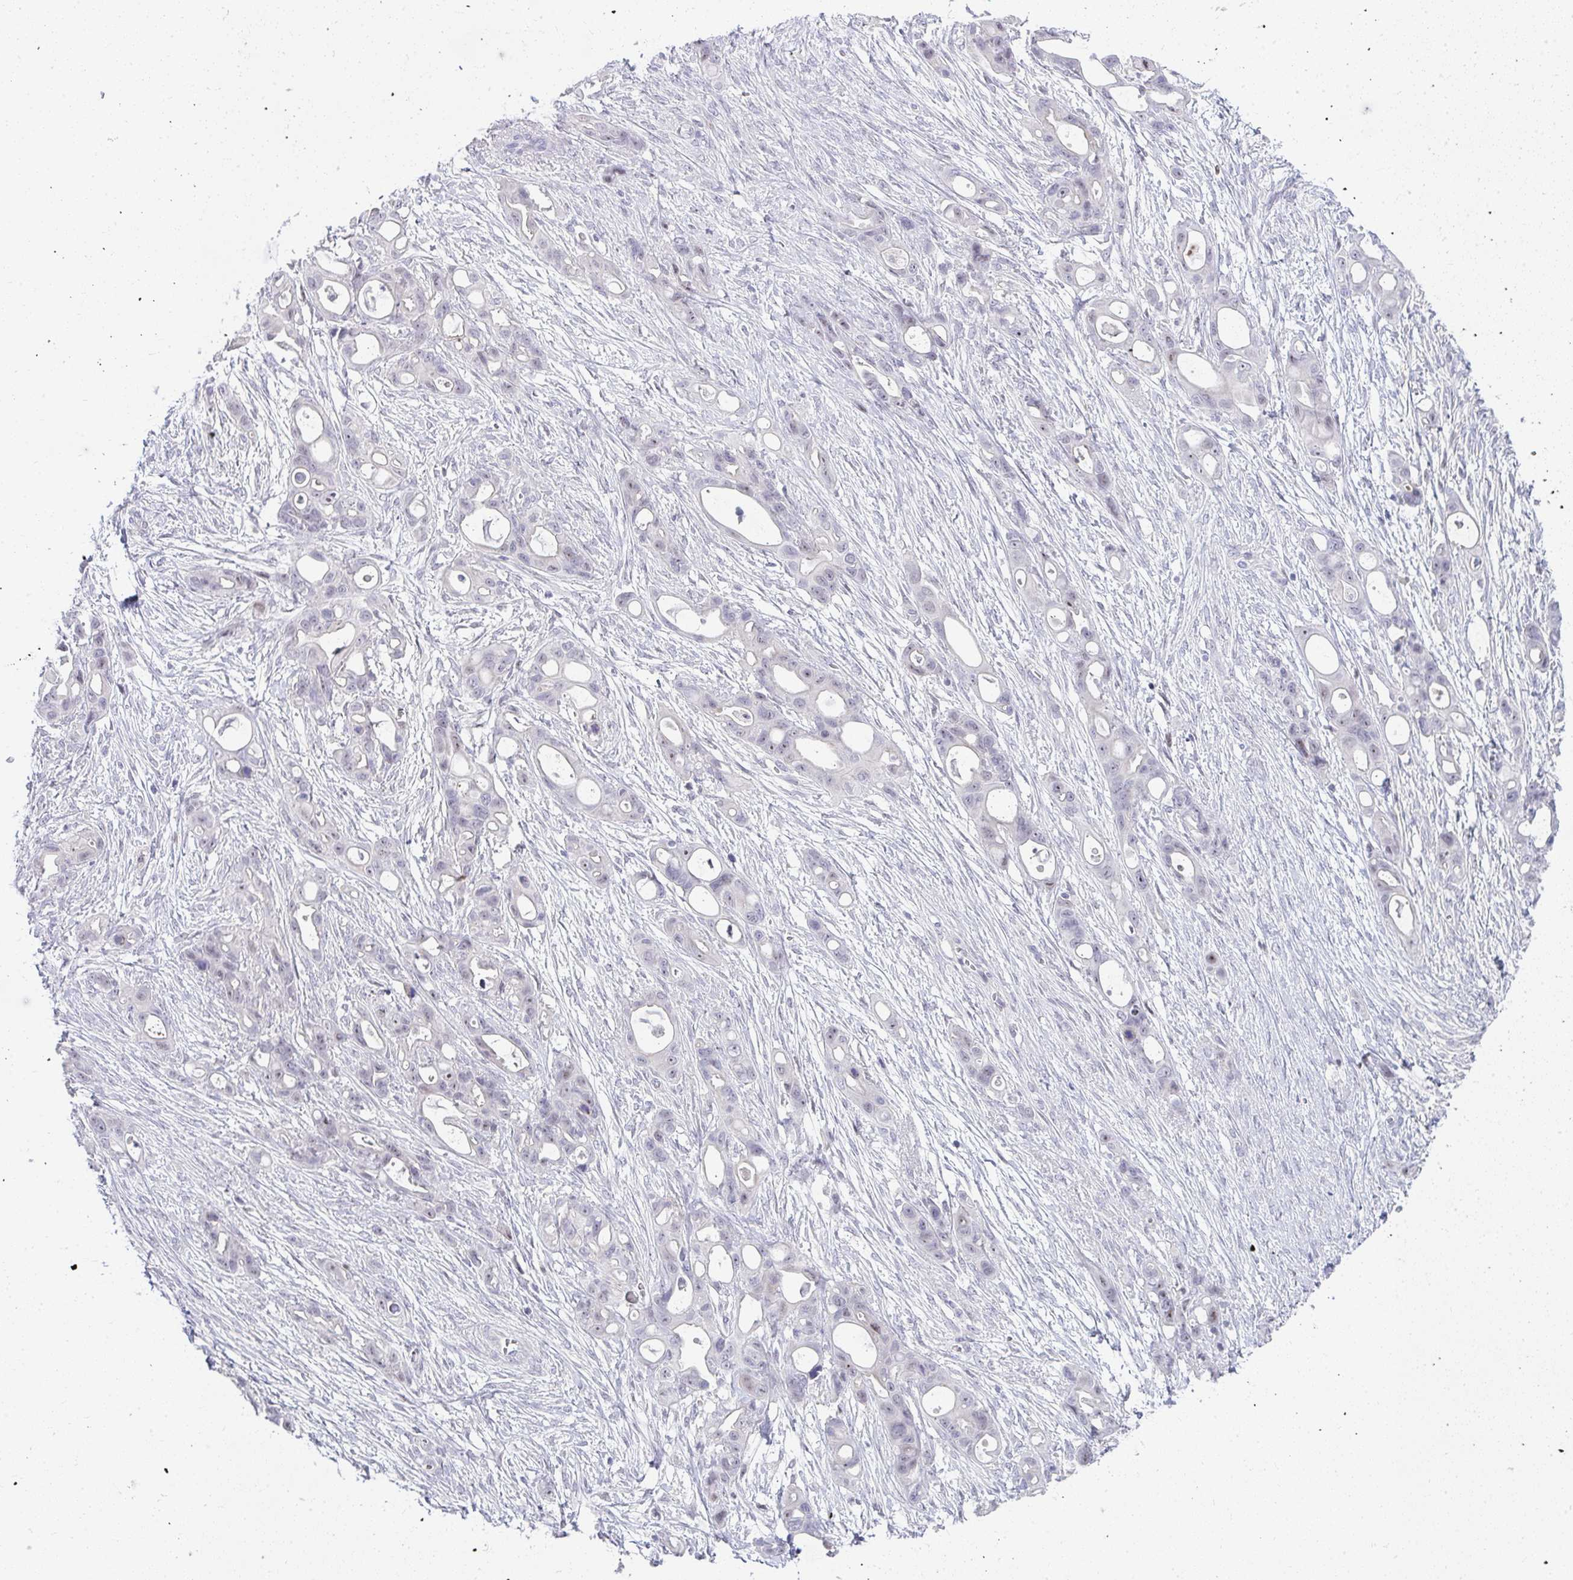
{"staining": {"intensity": "negative", "quantity": "none", "location": "none"}, "tissue": "ovarian cancer", "cell_type": "Tumor cells", "image_type": "cancer", "snomed": [{"axis": "morphology", "description": "Cystadenocarcinoma, mucinous, NOS"}, {"axis": "topography", "description": "Ovary"}], "caption": "This histopathology image is of ovarian cancer (mucinous cystadenocarcinoma) stained with IHC to label a protein in brown with the nuclei are counter-stained blue. There is no staining in tumor cells. (Immunohistochemistry (ihc), brightfield microscopy, high magnification).", "gene": "EID3", "patient": {"sex": "female", "age": 70}}